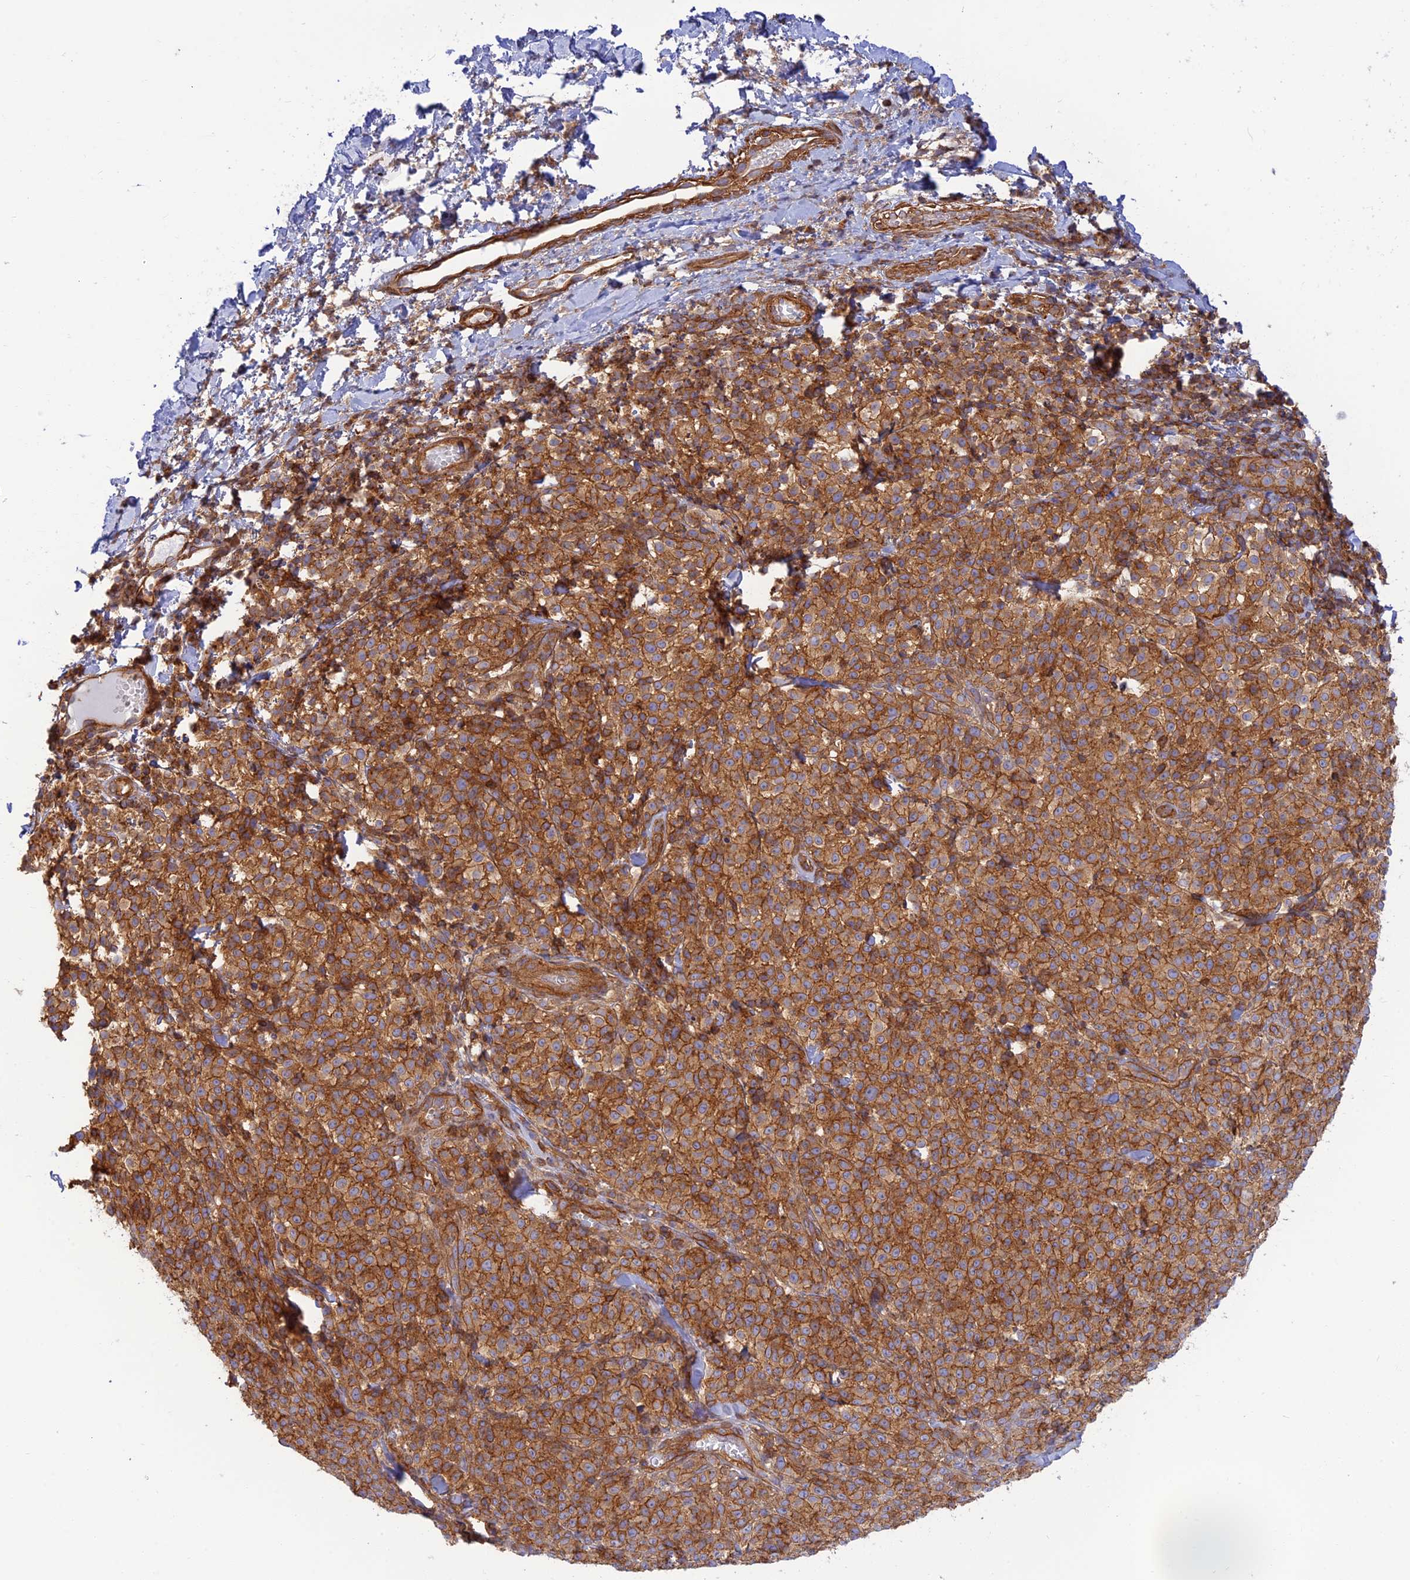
{"staining": {"intensity": "strong", "quantity": ">75%", "location": "cytoplasmic/membranous"}, "tissue": "melanoma", "cell_type": "Tumor cells", "image_type": "cancer", "snomed": [{"axis": "morphology", "description": "Normal tissue, NOS"}, {"axis": "morphology", "description": "Malignant melanoma, NOS"}, {"axis": "topography", "description": "Skin"}], "caption": "A photomicrograph of human malignant melanoma stained for a protein shows strong cytoplasmic/membranous brown staining in tumor cells. Nuclei are stained in blue.", "gene": "PPP1R12C", "patient": {"sex": "female", "age": 34}}